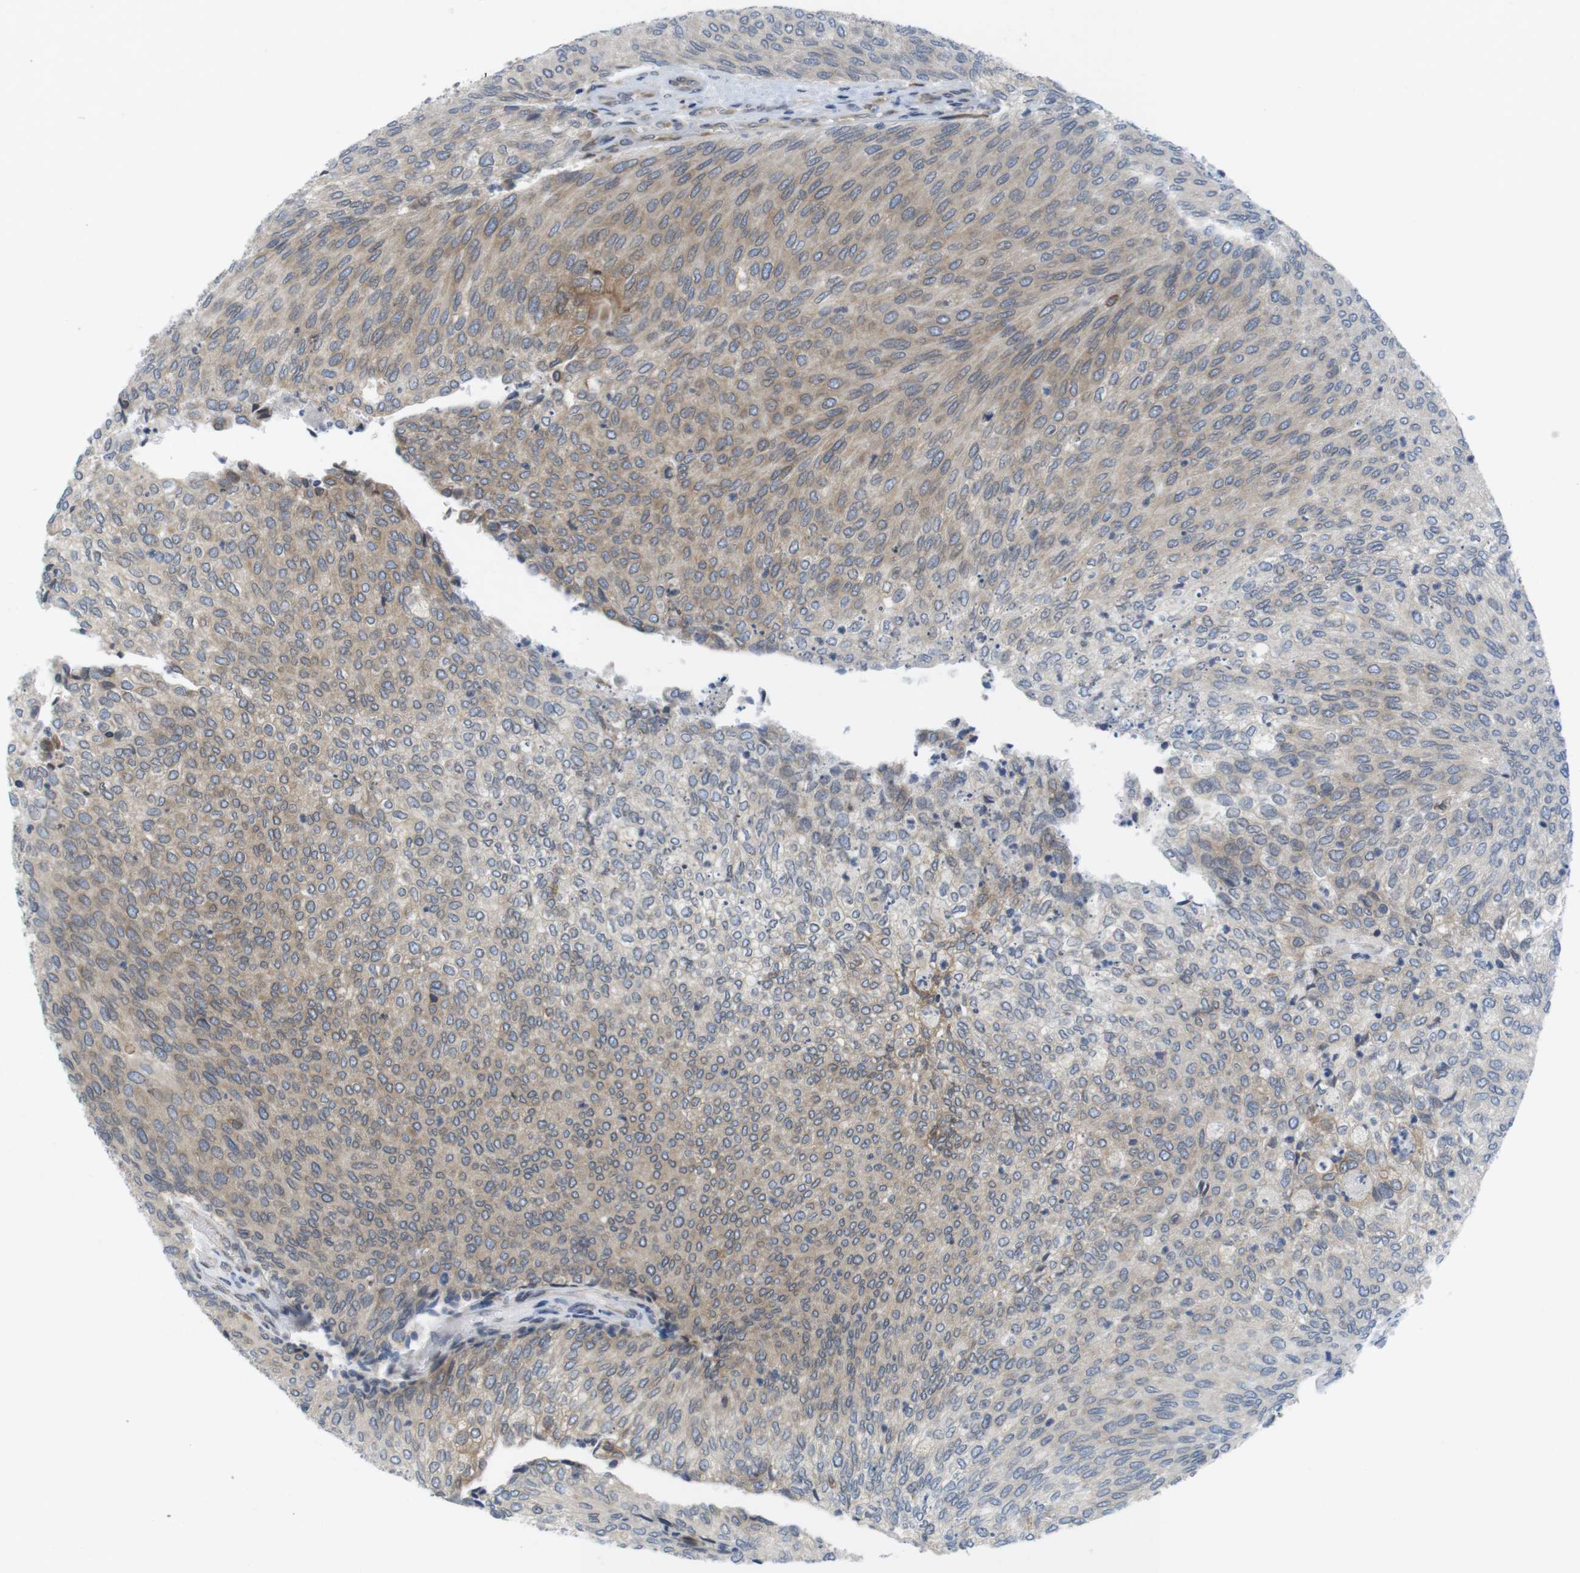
{"staining": {"intensity": "weak", "quantity": "25%-75%", "location": "cytoplasmic/membranous"}, "tissue": "urothelial cancer", "cell_type": "Tumor cells", "image_type": "cancer", "snomed": [{"axis": "morphology", "description": "Urothelial carcinoma, Low grade"}, {"axis": "topography", "description": "Urinary bladder"}], "caption": "Immunohistochemistry (IHC) photomicrograph of neoplastic tissue: human low-grade urothelial carcinoma stained using immunohistochemistry (IHC) demonstrates low levels of weak protein expression localized specifically in the cytoplasmic/membranous of tumor cells, appearing as a cytoplasmic/membranous brown color.", "gene": "ERGIC3", "patient": {"sex": "female", "age": 79}}